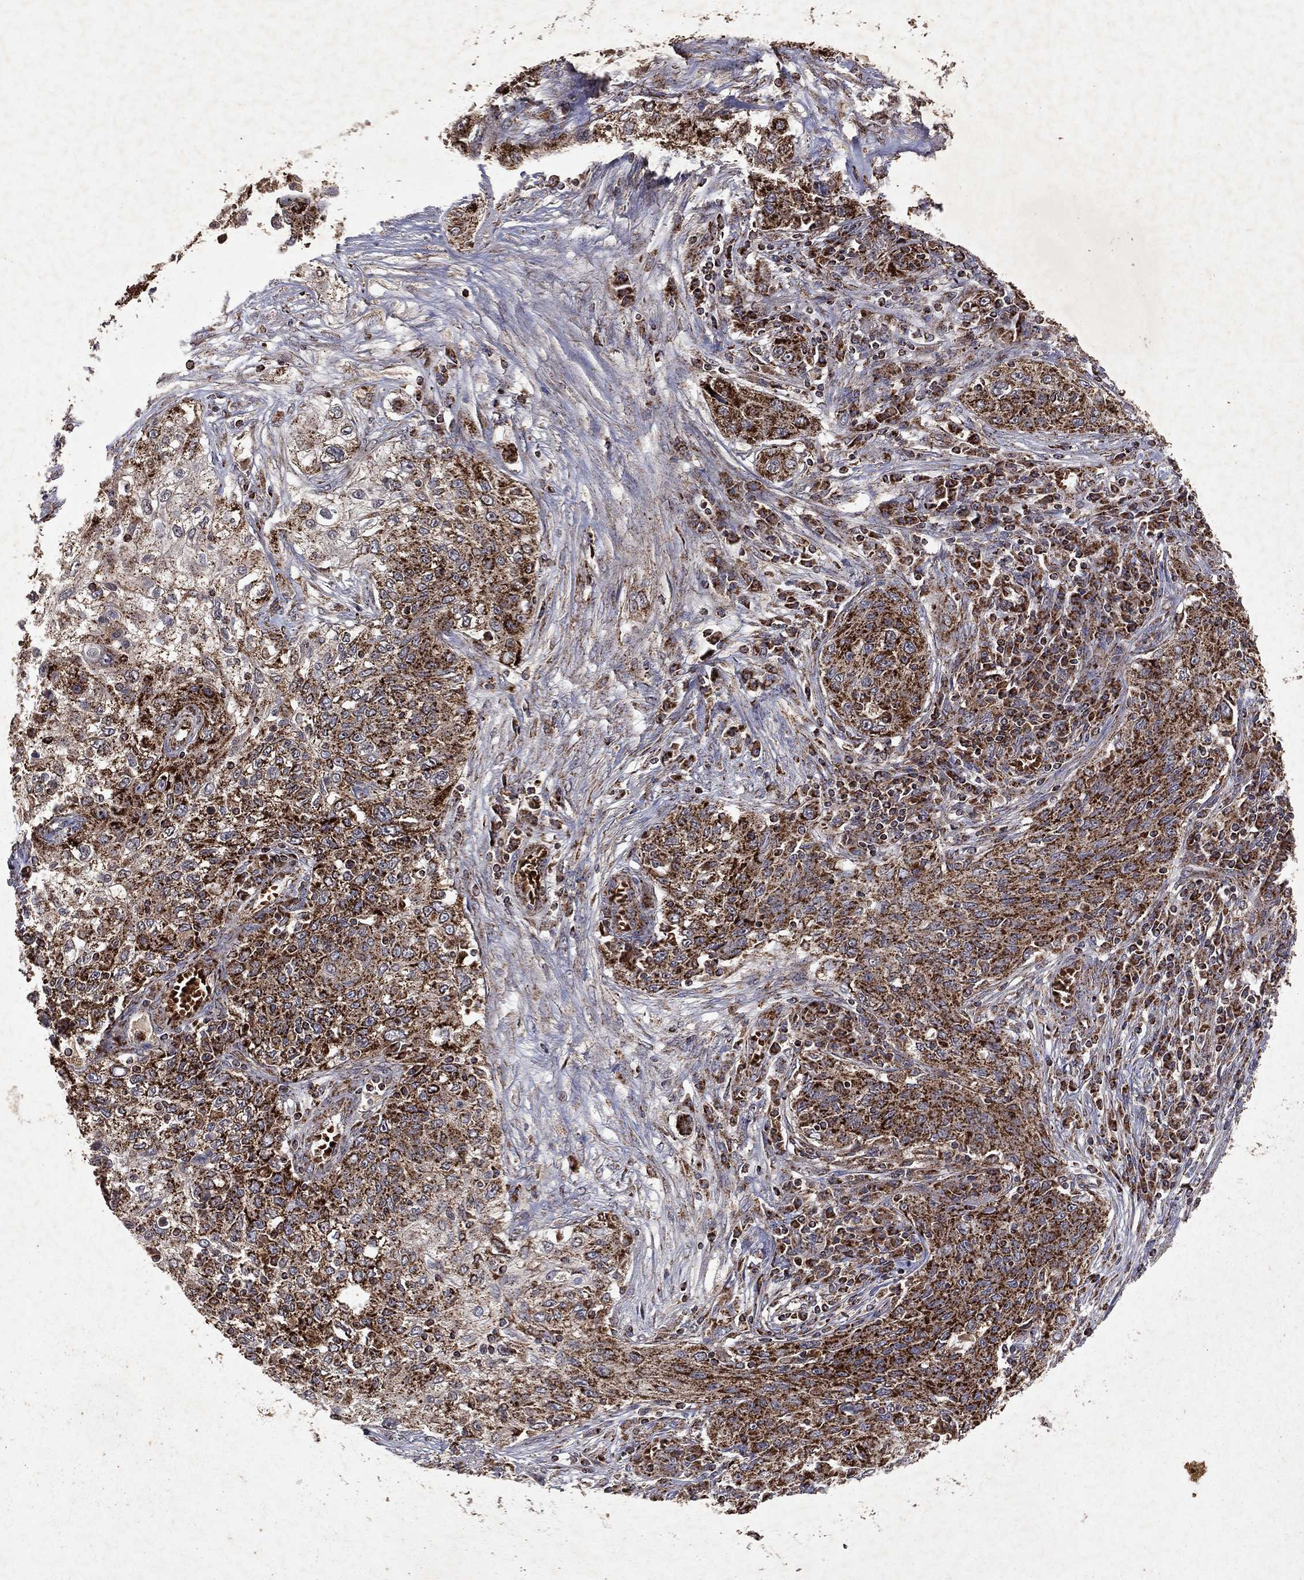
{"staining": {"intensity": "strong", "quantity": ">75%", "location": "cytoplasmic/membranous"}, "tissue": "lung cancer", "cell_type": "Tumor cells", "image_type": "cancer", "snomed": [{"axis": "morphology", "description": "Squamous cell carcinoma, NOS"}, {"axis": "topography", "description": "Lung"}], "caption": "Protein staining reveals strong cytoplasmic/membranous staining in about >75% of tumor cells in squamous cell carcinoma (lung).", "gene": "PYROXD2", "patient": {"sex": "female", "age": 69}}